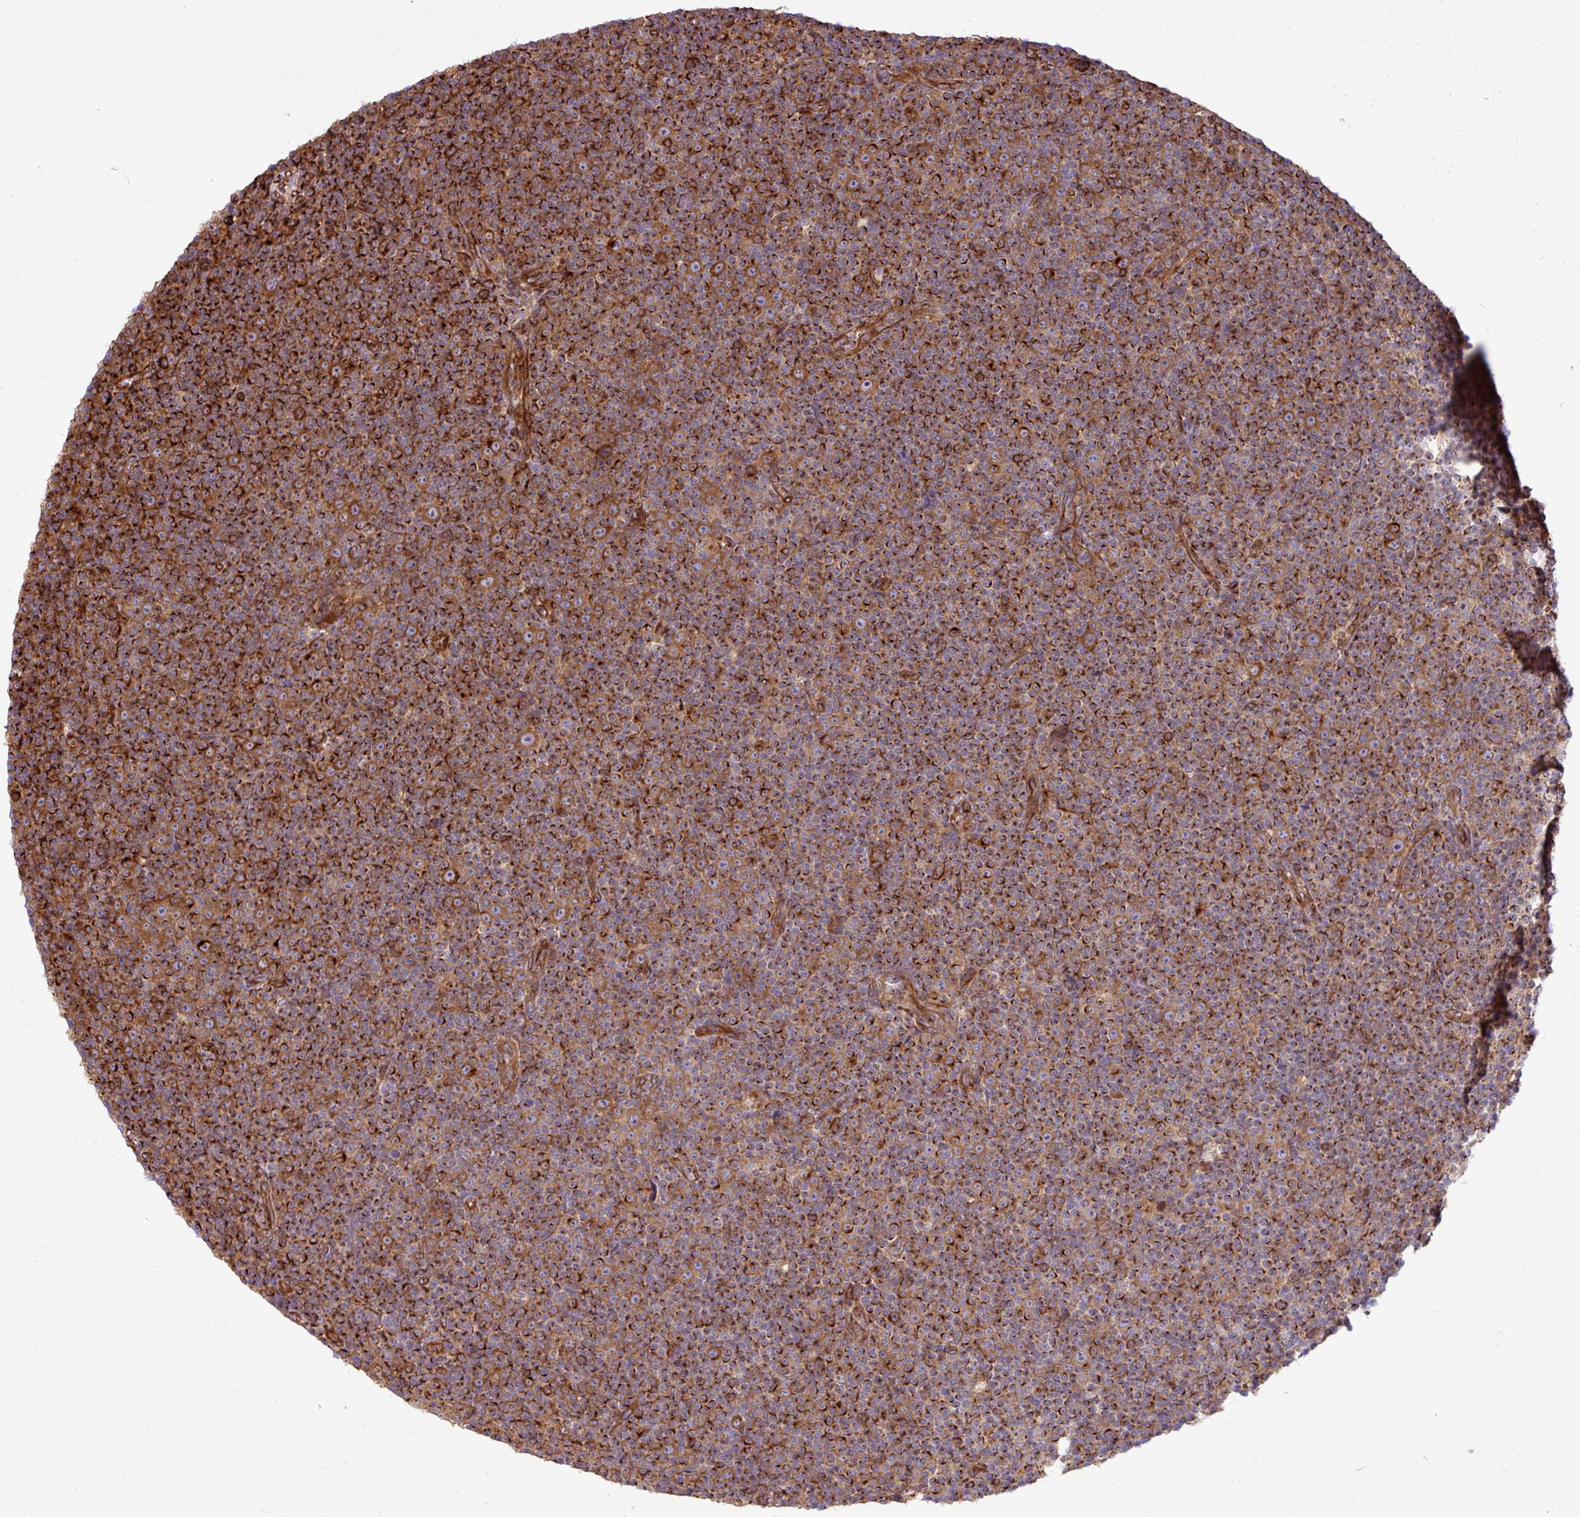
{"staining": {"intensity": "strong", "quantity": ">75%", "location": "cytoplasmic/membranous"}, "tissue": "lymphoma", "cell_type": "Tumor cells", "image_type": "cancer", "snomed": [{"axis": "morphology", "description": "Malignant lymphoma, non-Hodgkin's type, Low grade"}, {"axis": "topography", "description": "Lymph node"}], "caption": "Immunohistochemical staining of human malignant lymphoma, non-Hodgkin's type (low-grade) shows strong cytoplasmic/membranous protein staining in approximately >75% of tumor cells.", "gene": "ZNF300", "patient": {"sex": "female", "age": 67}}